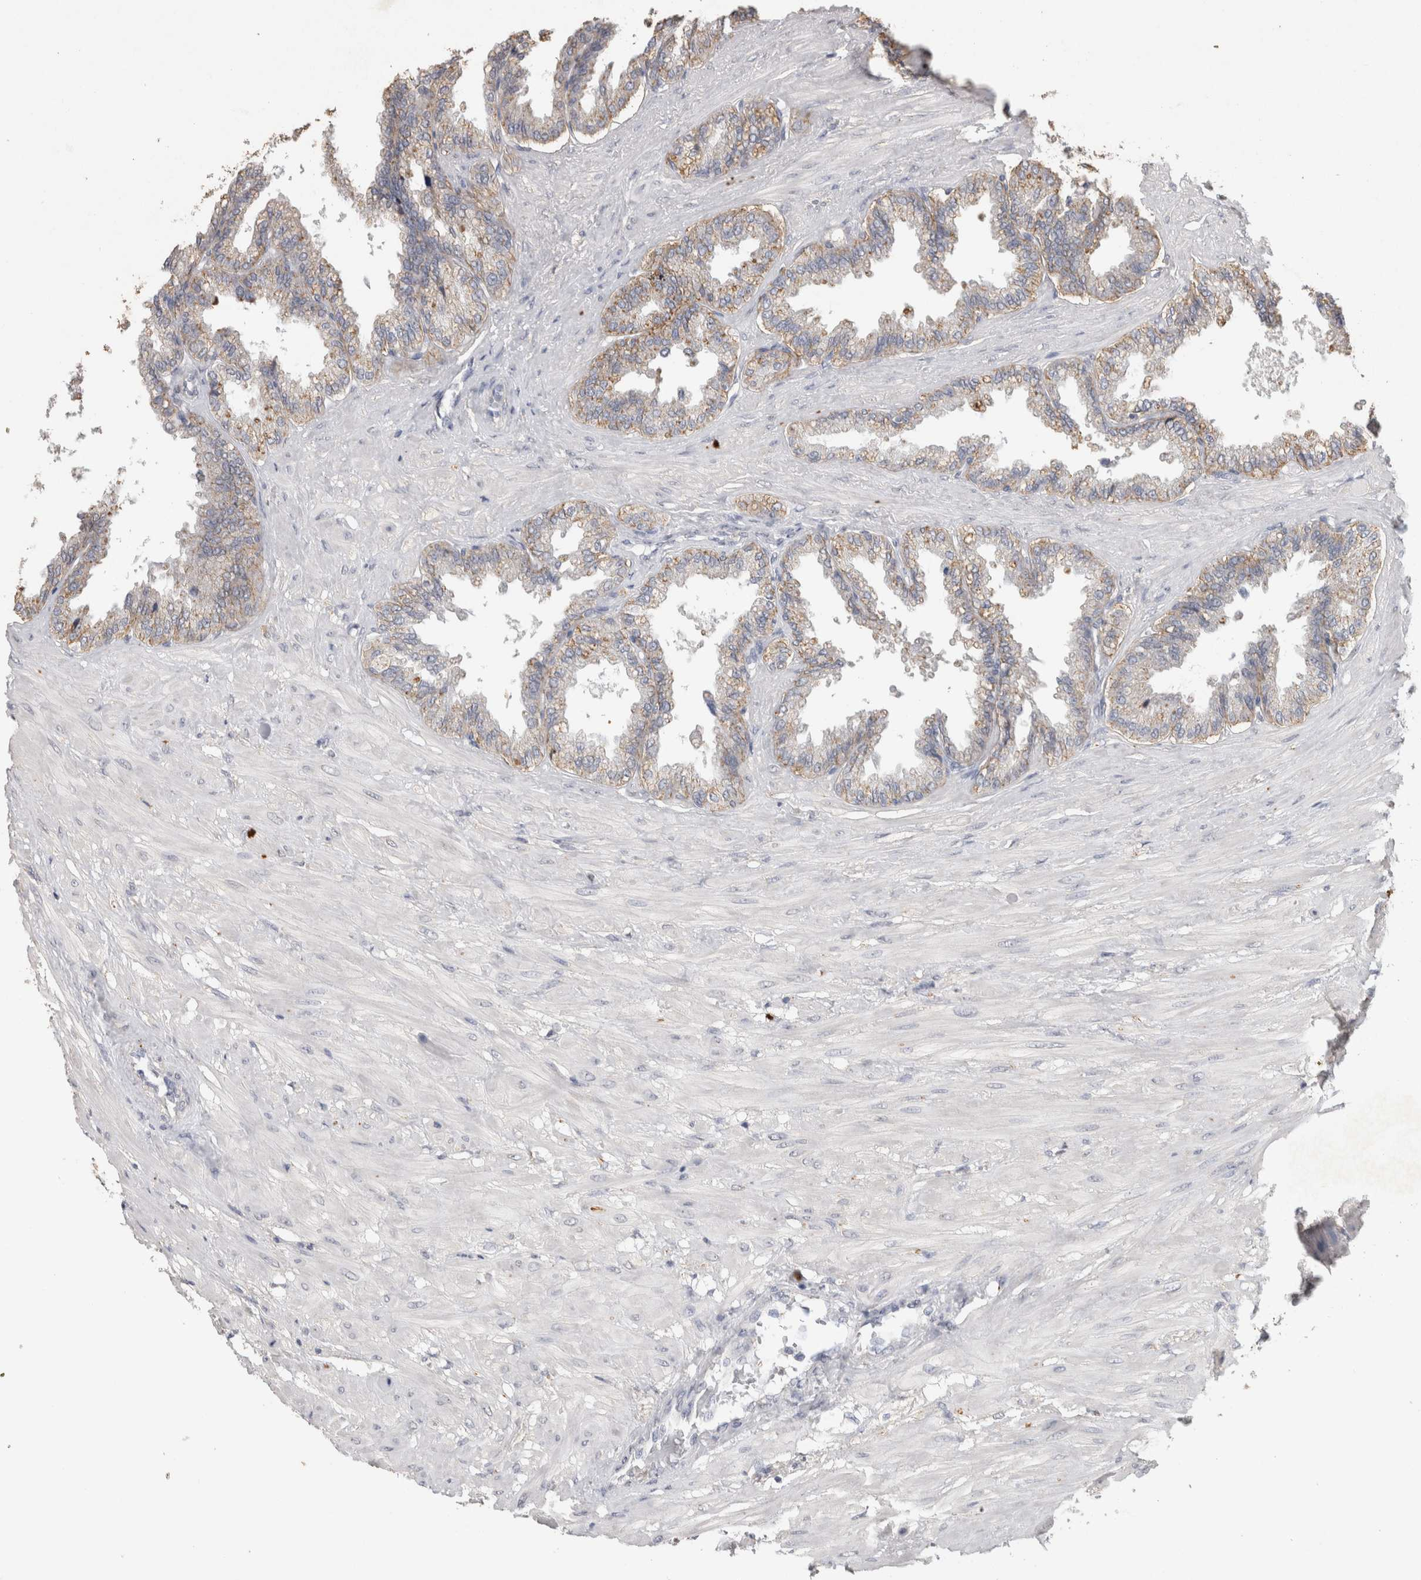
{"staining": {"intensity": "weak", "quantity": "25%-75%", "location": "cytoplasmic/membranous"}, "tissue": "seminal vesicle", "cell_type": "Glandular cells", "image_type": "normal", "snomed": [{"axis": "morphology", "description": "Normal tissue, NOS"}, {"axis": "topography", "description": "Seminal veicle"}], "caption": "DAB (3,3'-diaminobenzidine) immunohistochemical staining of unremarkable human seminal vesicle exhibits weak cytoplasmic/membranous protein positivity in about 25%-75% of glandular cells.", "gene": "CNTFR", "patient": {"sex": "male", "age": 46}}